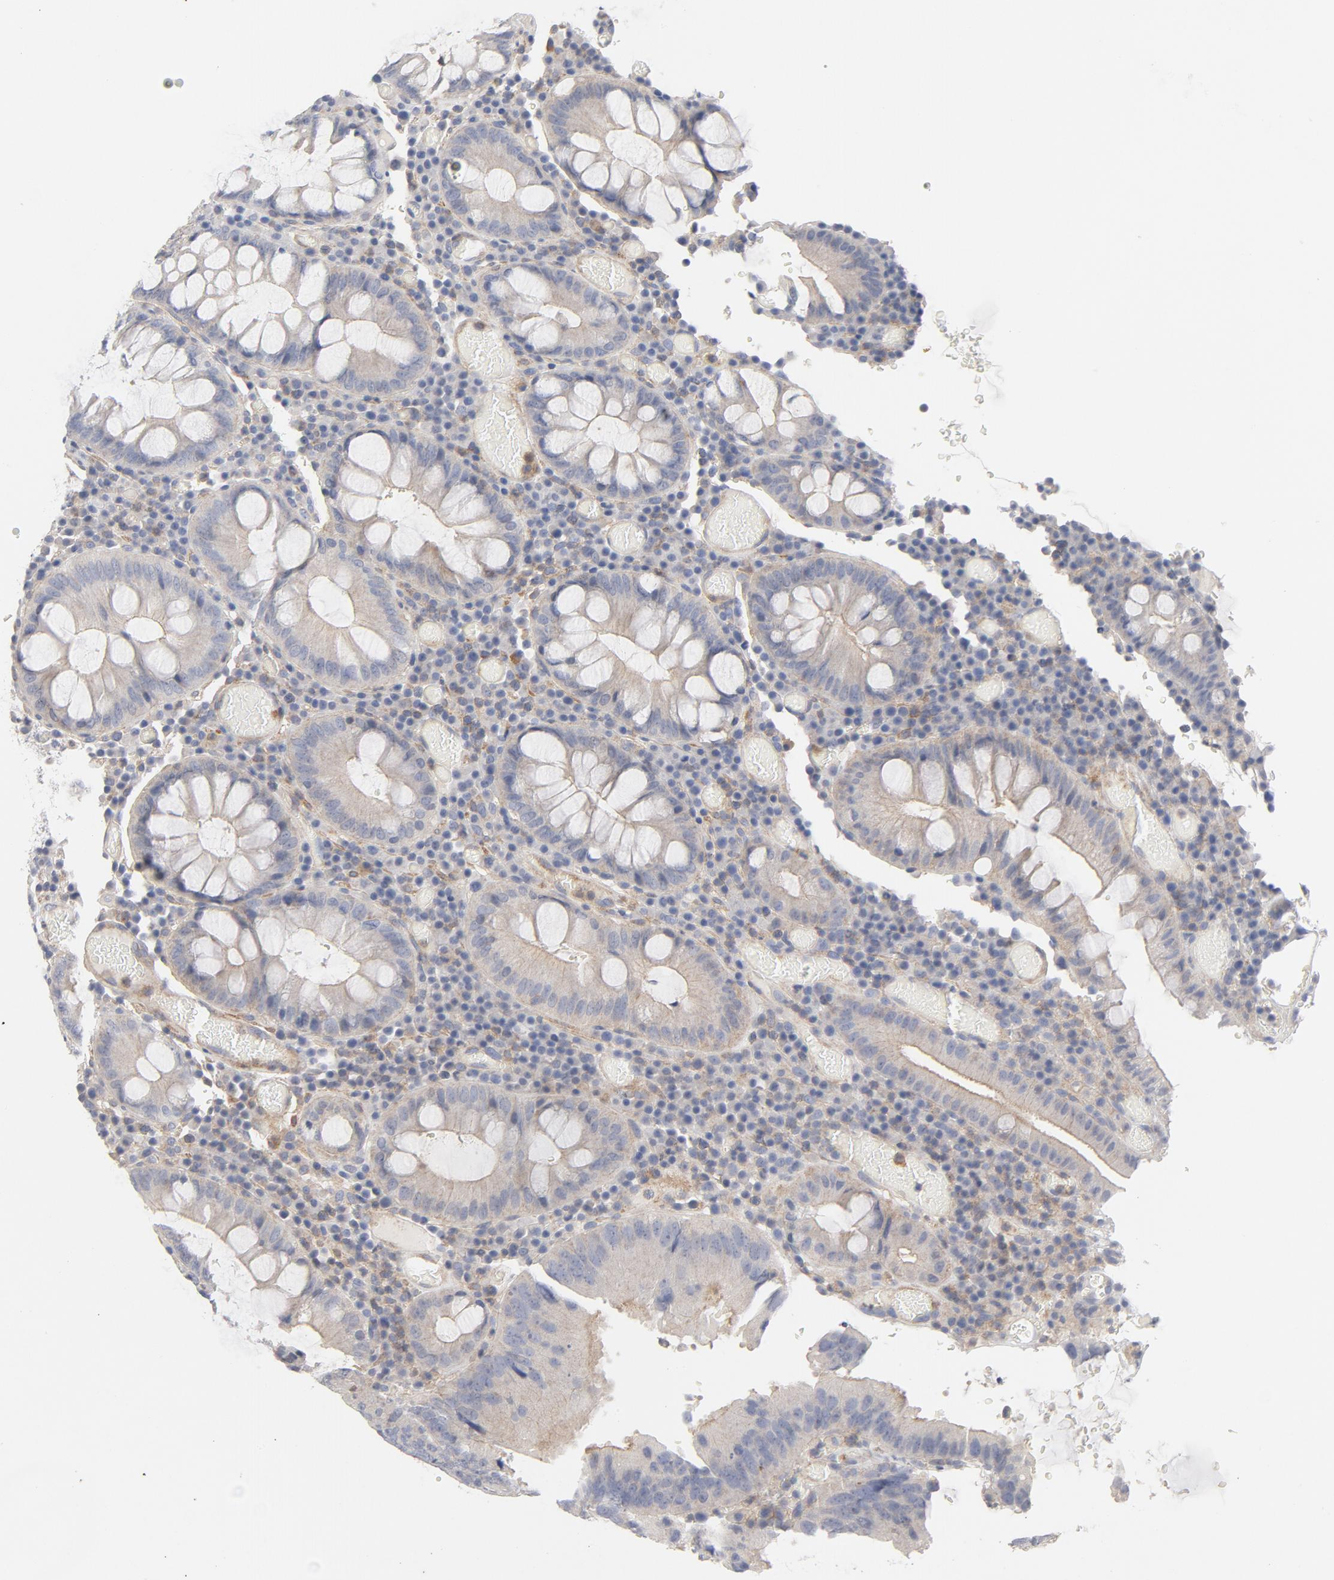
{"staining": {"intensity": "weak", "quantity": "<25%", "location": "cytoplasmic/membranous"}, "tissue": "colorectal cancer", "cell_type": "Tumor cells", "image_type": "cancer", "snomed": [{"axis": "morphology", "description": "Normal tissue, NOS"}, {"axis": "morphology", "description": "Adenocarcinoma, NOS"}, {"axis": "topography", "description": "Colon"}], "caption": "Immunohistochemical staining of human colorectal cancer (adenocarcinoma) exhibits no significant expression in tumor cells. (Stains: DAB (3,3'-diaminobenzidine) immunohistochemistry with hematoxylin counter stain, Microscopy: brightfield microscopy at high magnification).", "gene": "ROCK1", "patient": {"sex": "female", "age": 78}}